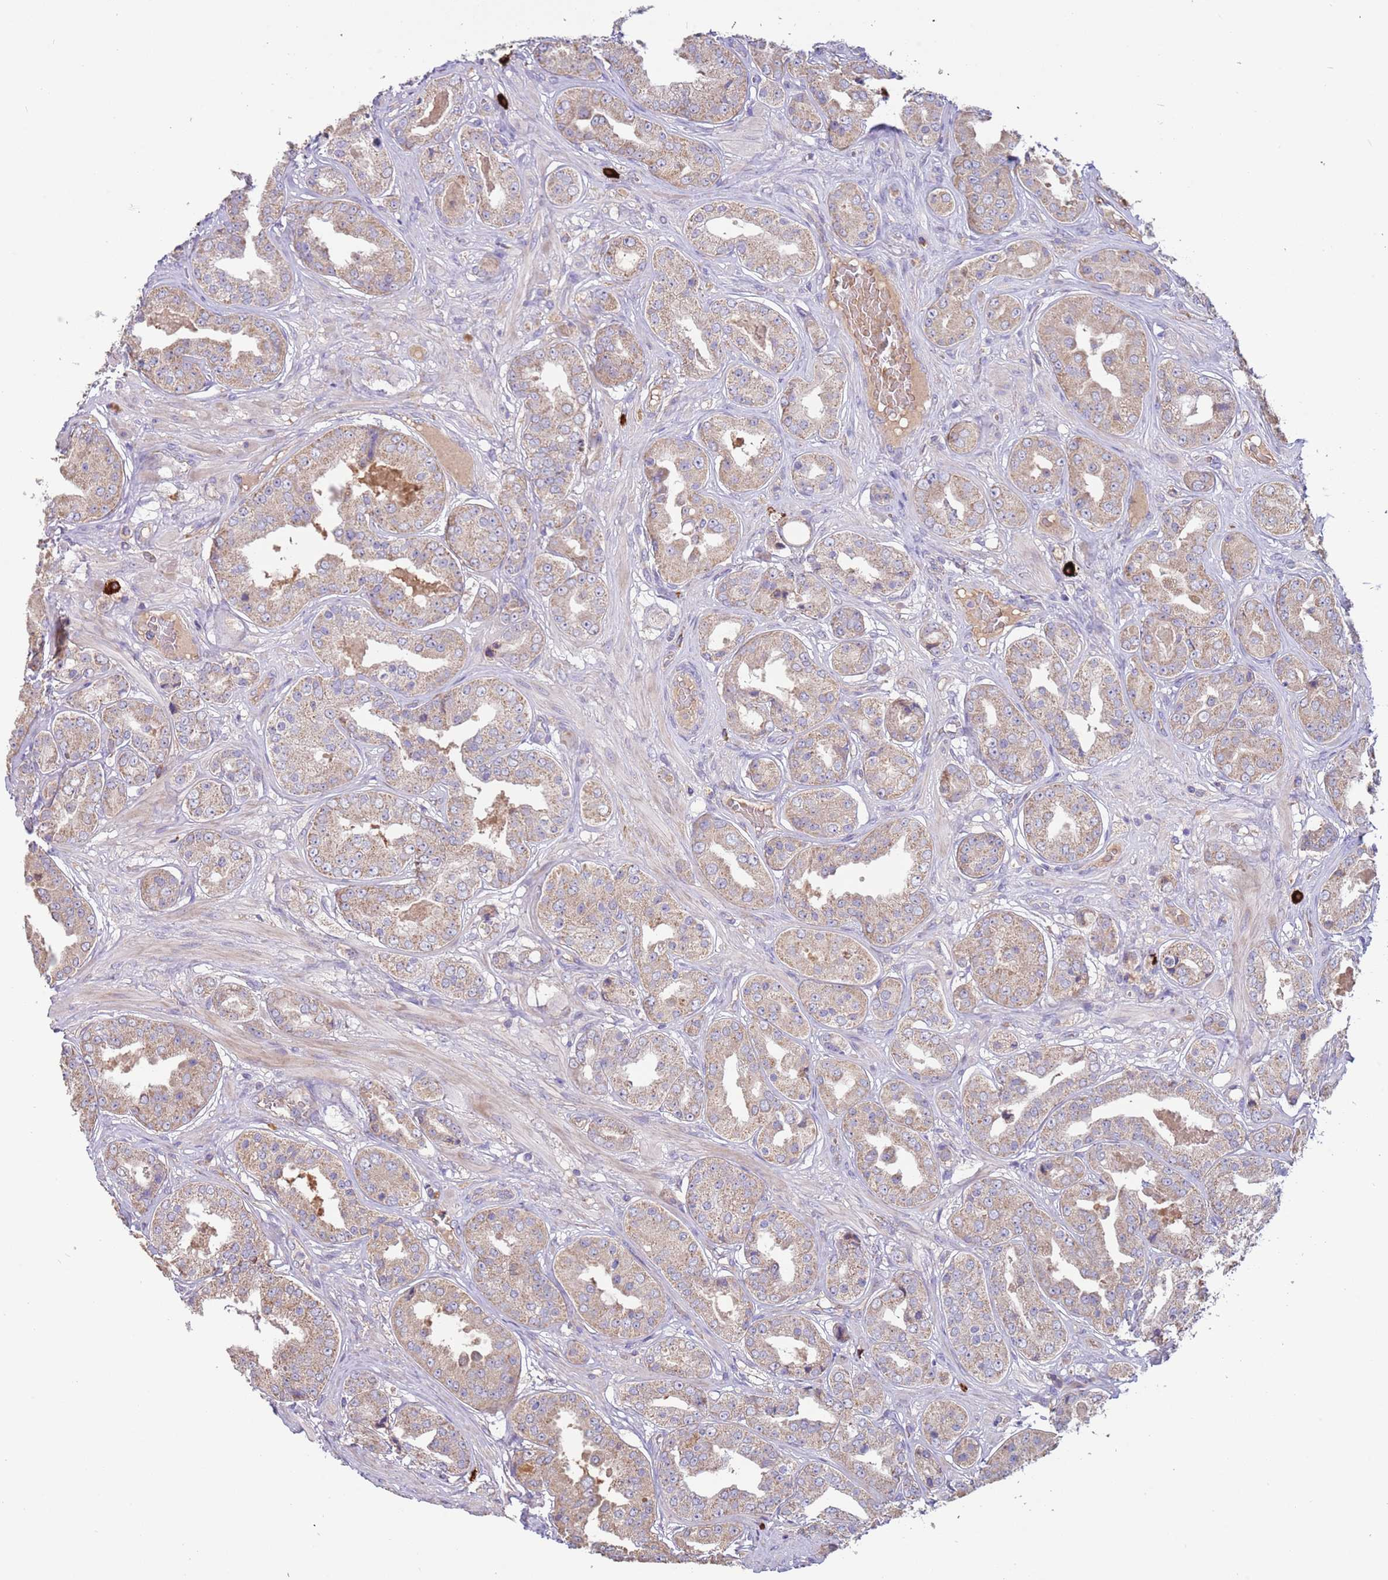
{"staining": {"intensity": "weak", "quantity": ">75%", "location": "cytoplasmic/membranous"}, "tissue": "prostate cancer", "cell_type": "Tumor cells", "image_type": "cancer", "snomed": [{"axis": "morphology", "description": "Adenocarcinoma, High grade"}, {"axis": "topography", "description": "Prostate"}], "caption": "Immunohistochemistry of human adenocarcinoma (high-grade) (prostate) exhibits low levels of weak cytoplasmic/membranous expression in approximately >75% of tumor cells.", "gene": "TRMO", "patient": {"sex": "male", "age": 63}}